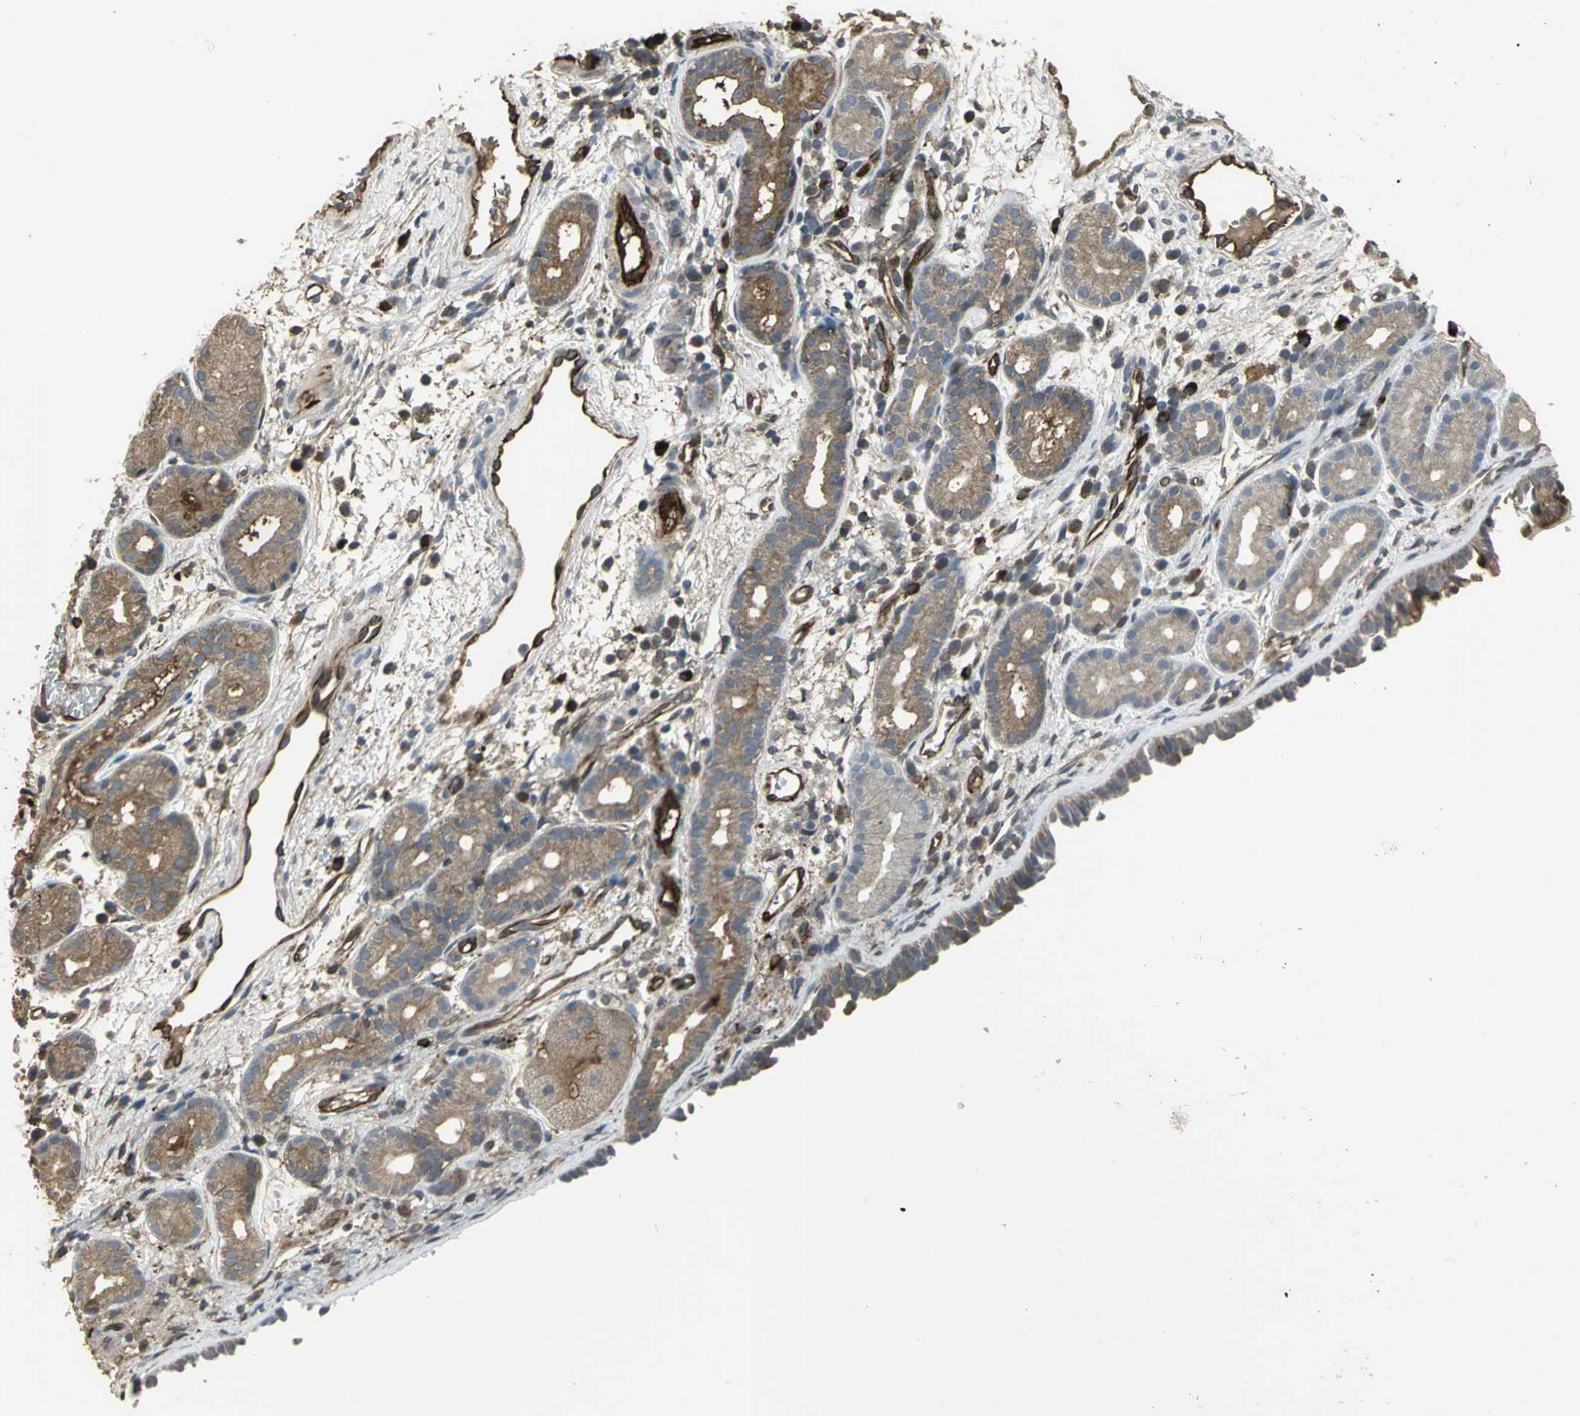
{"staining": {"intensity": "moderate", "quantity": ">75%", "location": "cytoplasmic/membranous"}, "tissue": "nasopharynx", "cell_type": "Respiratory epithelial cells", "image_type": "normal", "snomed": [{"axis": "morphology", "description": "Normal tissue, NOS"}, {"axis": "morphology", "description": "Inflammation, NOS"}, {"axis": "topography", "description": "Nasopharynx"}], "caption": "A histopathology image of human nasopharynx stained for a protein reveals moderate cytoplasmic/membranous brown staining in respiratory epithelial cells.", "gene": "PRXL2B", "patient": {"sex": "female", "age": 55}}